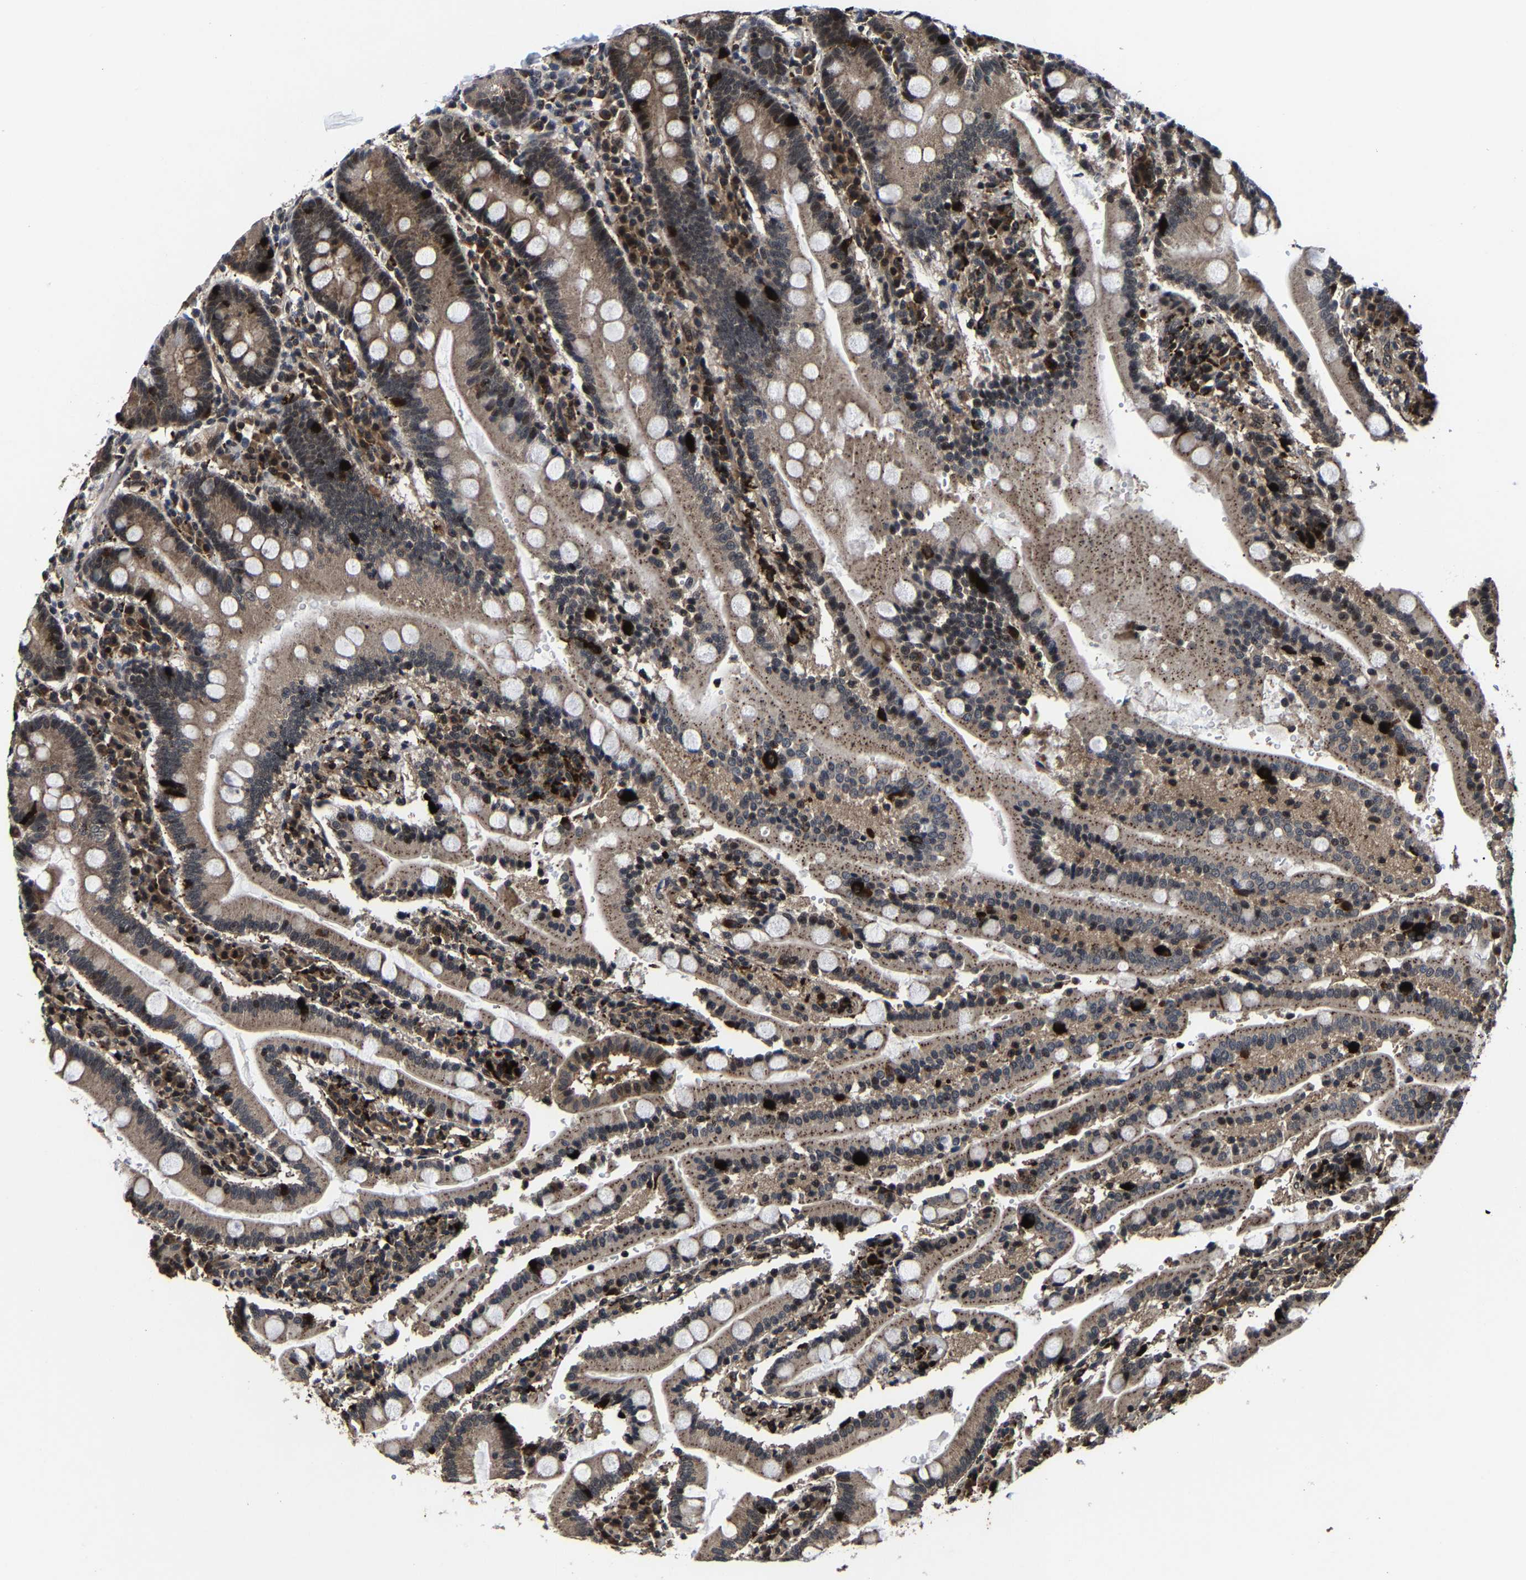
{"staining": {"intensity": "moderate", "quantity": ">75%", "location": "cytoplasmic/membranous,nuclear"}, "tissue": "duodenum", "cell_type": "Glandular cells", "image_type": "normal", "snomed": [{"axis": "morphology", "description": "Normal tissue, NOS"}, {"axis": "topography", "description": "Small intestine, NOS"}], "caption": "Immunohistochemistry staining of unremarkable duodenum, which reveals medium levels of moderate cytoplasmic/membranous,nuclear staining in about >75% of glandular cells indicating moderate cytoplasmic/membranous,nuclear protein positivity. The staining was performed using DAB (3,3'-diaminobenzidine) (brown) for protein detection and nuclei were counterstained in hematoxylin (blue).", "gene": "ZCCHC7", "patient": {"sex": "female", "age": 71}}